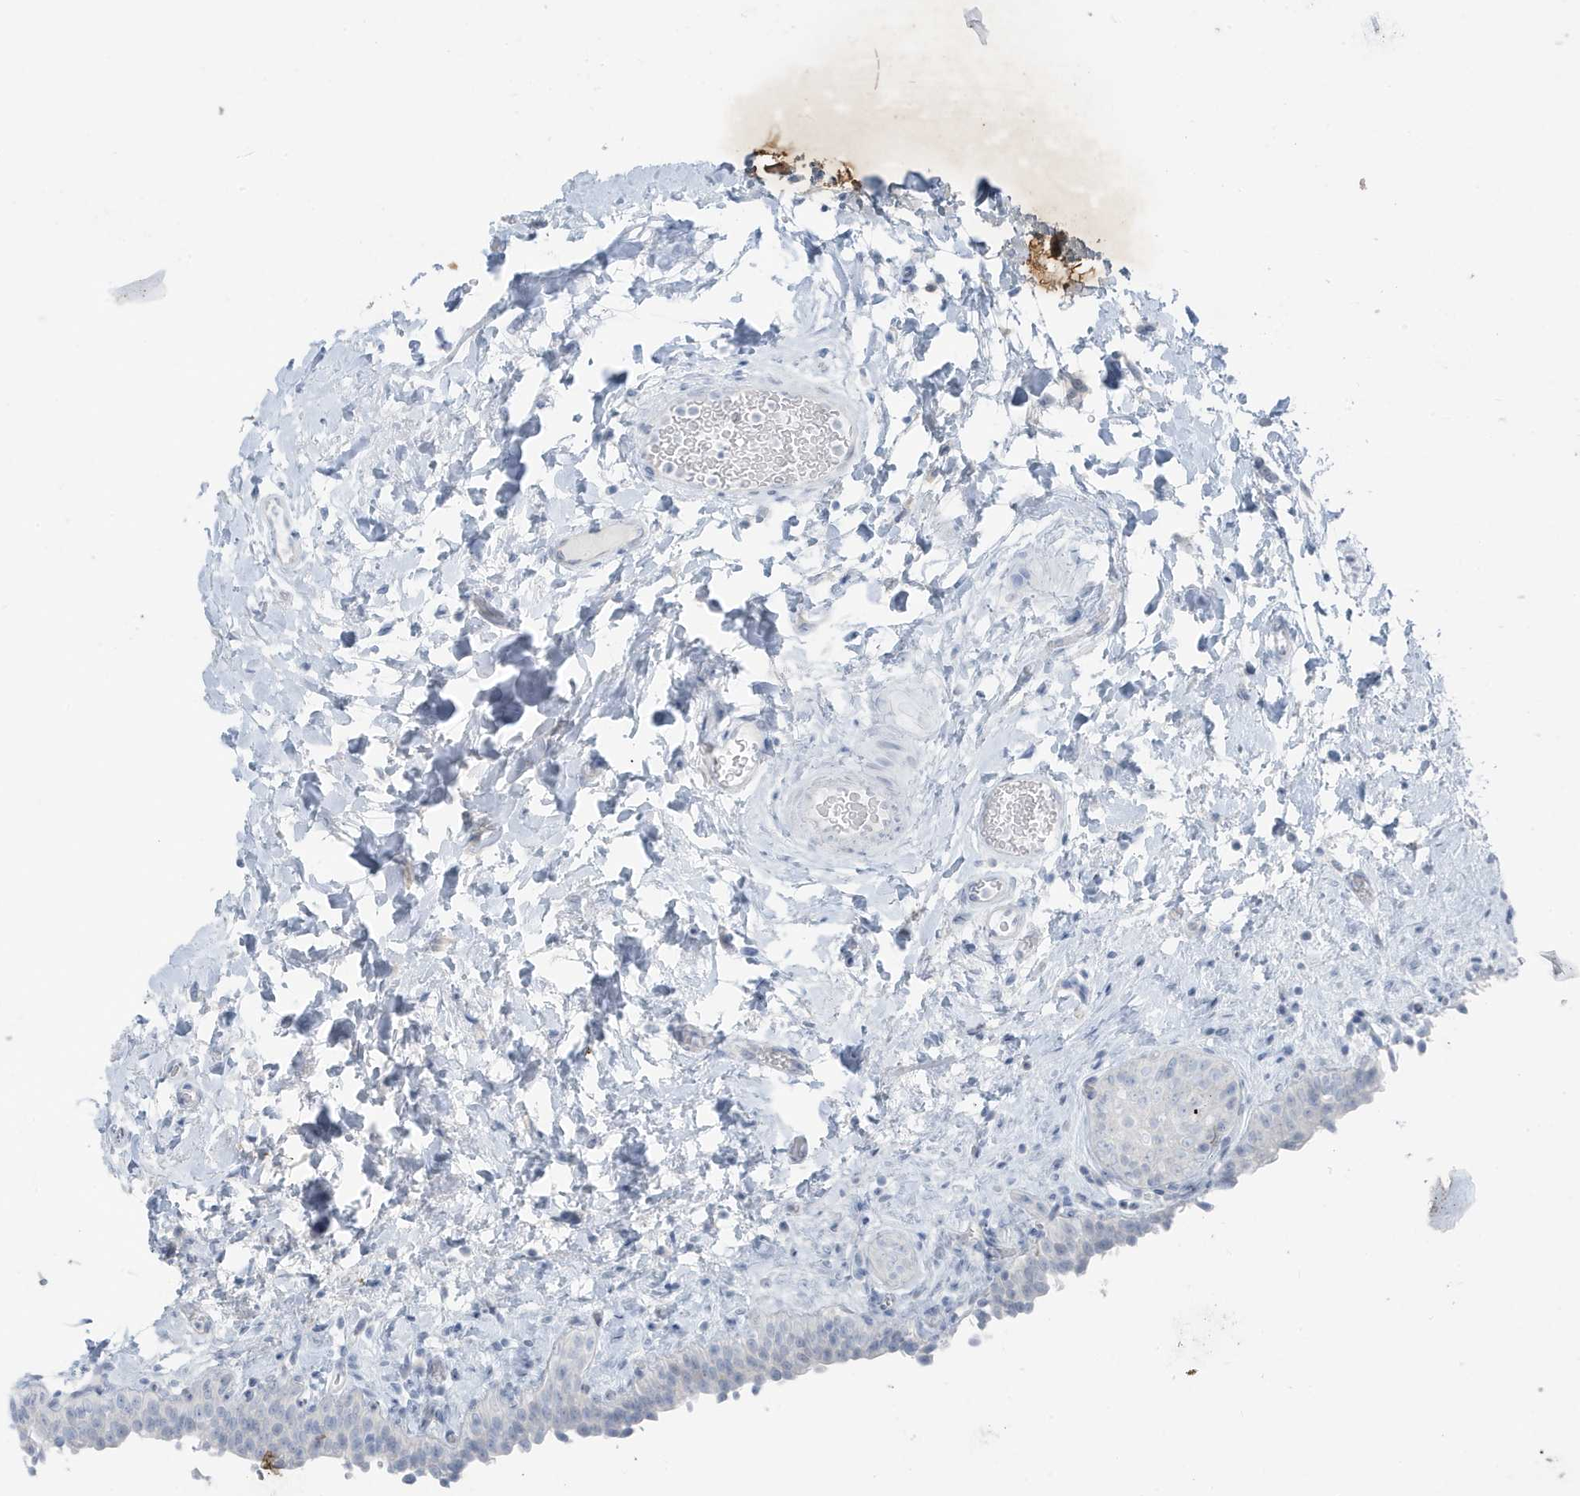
{"staining": {"intensity": "weak", "quantity": "<25%", "location": "nuclear"}, "tissue": "urinary bladder", "cell_type": "Urothelial cells", "image_type": "normal", "snomed": [{"axis": "morphology", "description": "Normal tissue, NOS"}, {"axis": "topography", "description": "Urinary bladder"}], "caption": "Protein analysis of normal urinary bladder exhibits no significant expression in urothelial cells.", "gene": "ZFP64", "patient": {"sex": "male", "age": 83}}